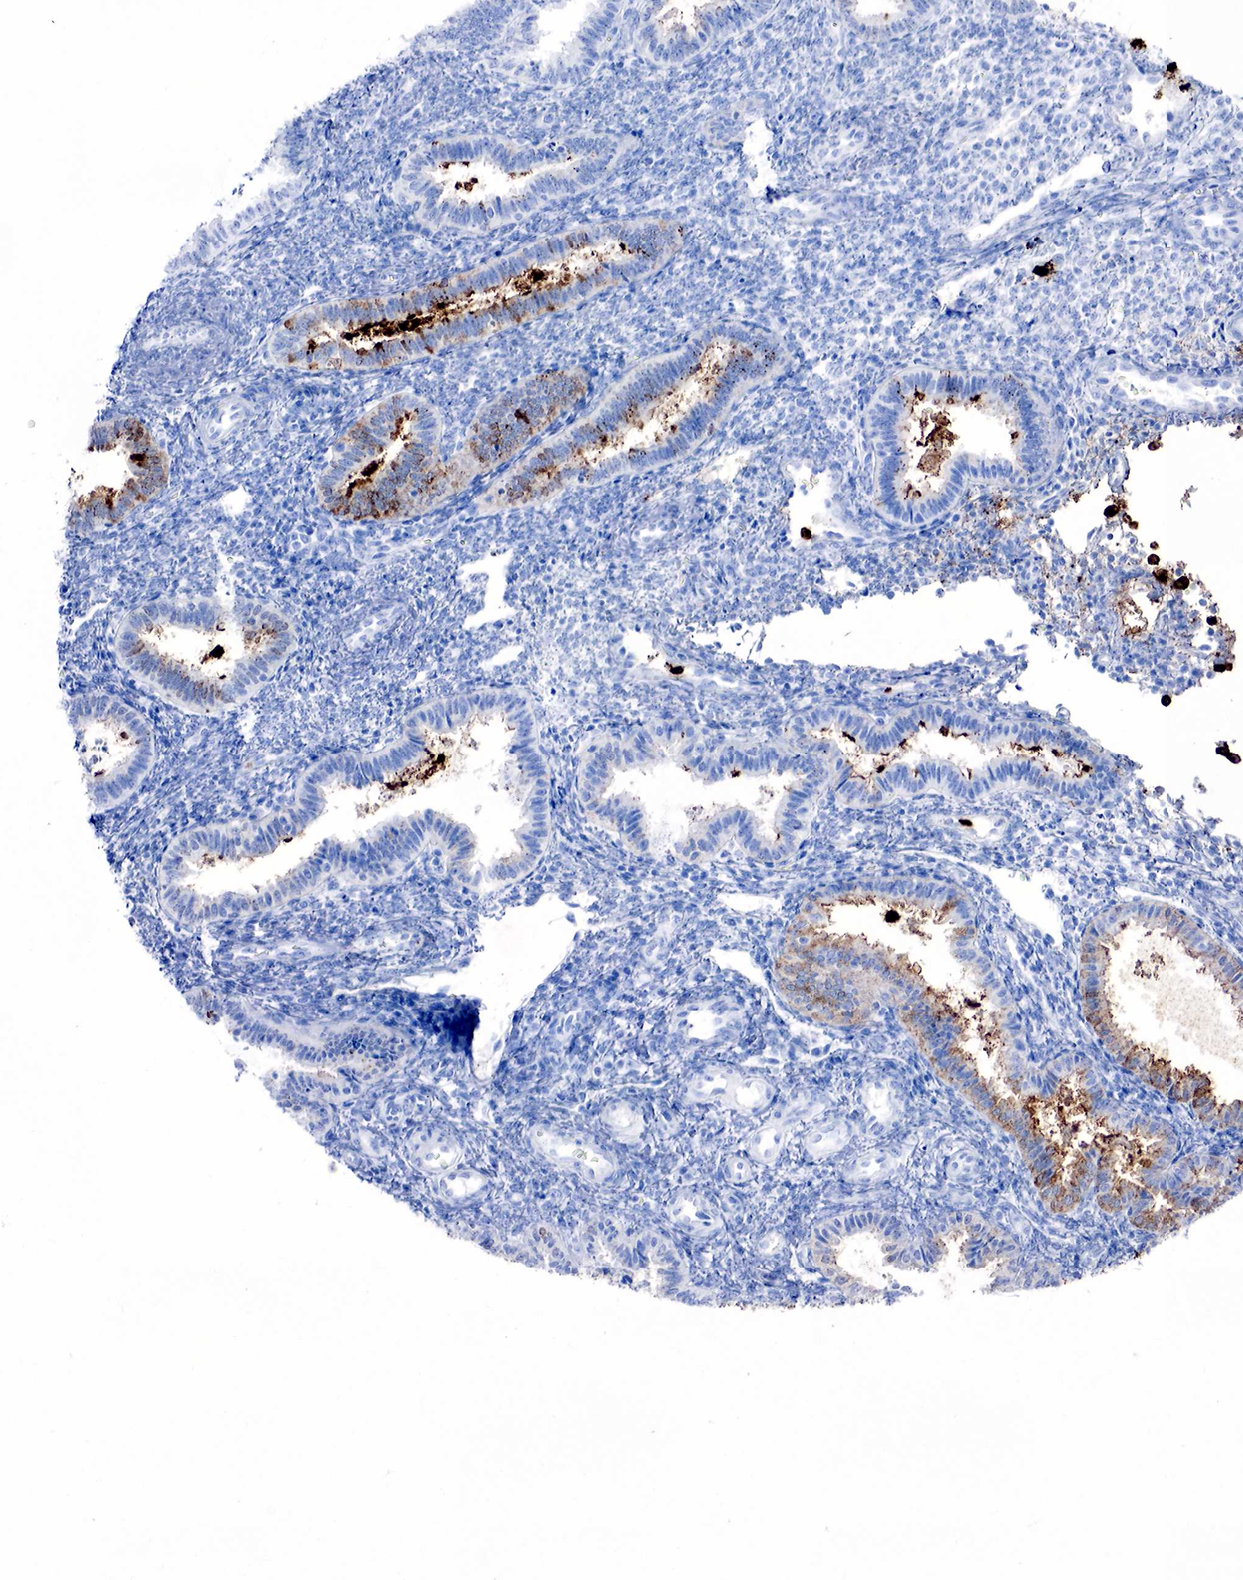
{"staining": {"intensity": "negative", "quantity": "none", "location": "none"}, "tissue": "endometrium", "cell_type": "Cells in endometrial stroma", "image_type": "normal", "snomed": [{"axis": "morphology", "description": "Normal tissue, NOS"}, {"axis": "topography", "description": "Endometrium"}], "caption": "Normal endometrium was stained to show a protein in brown. There is no significant expression in cells in endometrial stroma. The staining is performed using DAB brown chromogen with nuclei counter-stained in using hematoxylin.", "gene": "FUT4", "patient": {"sex": "female", "age": 36}}